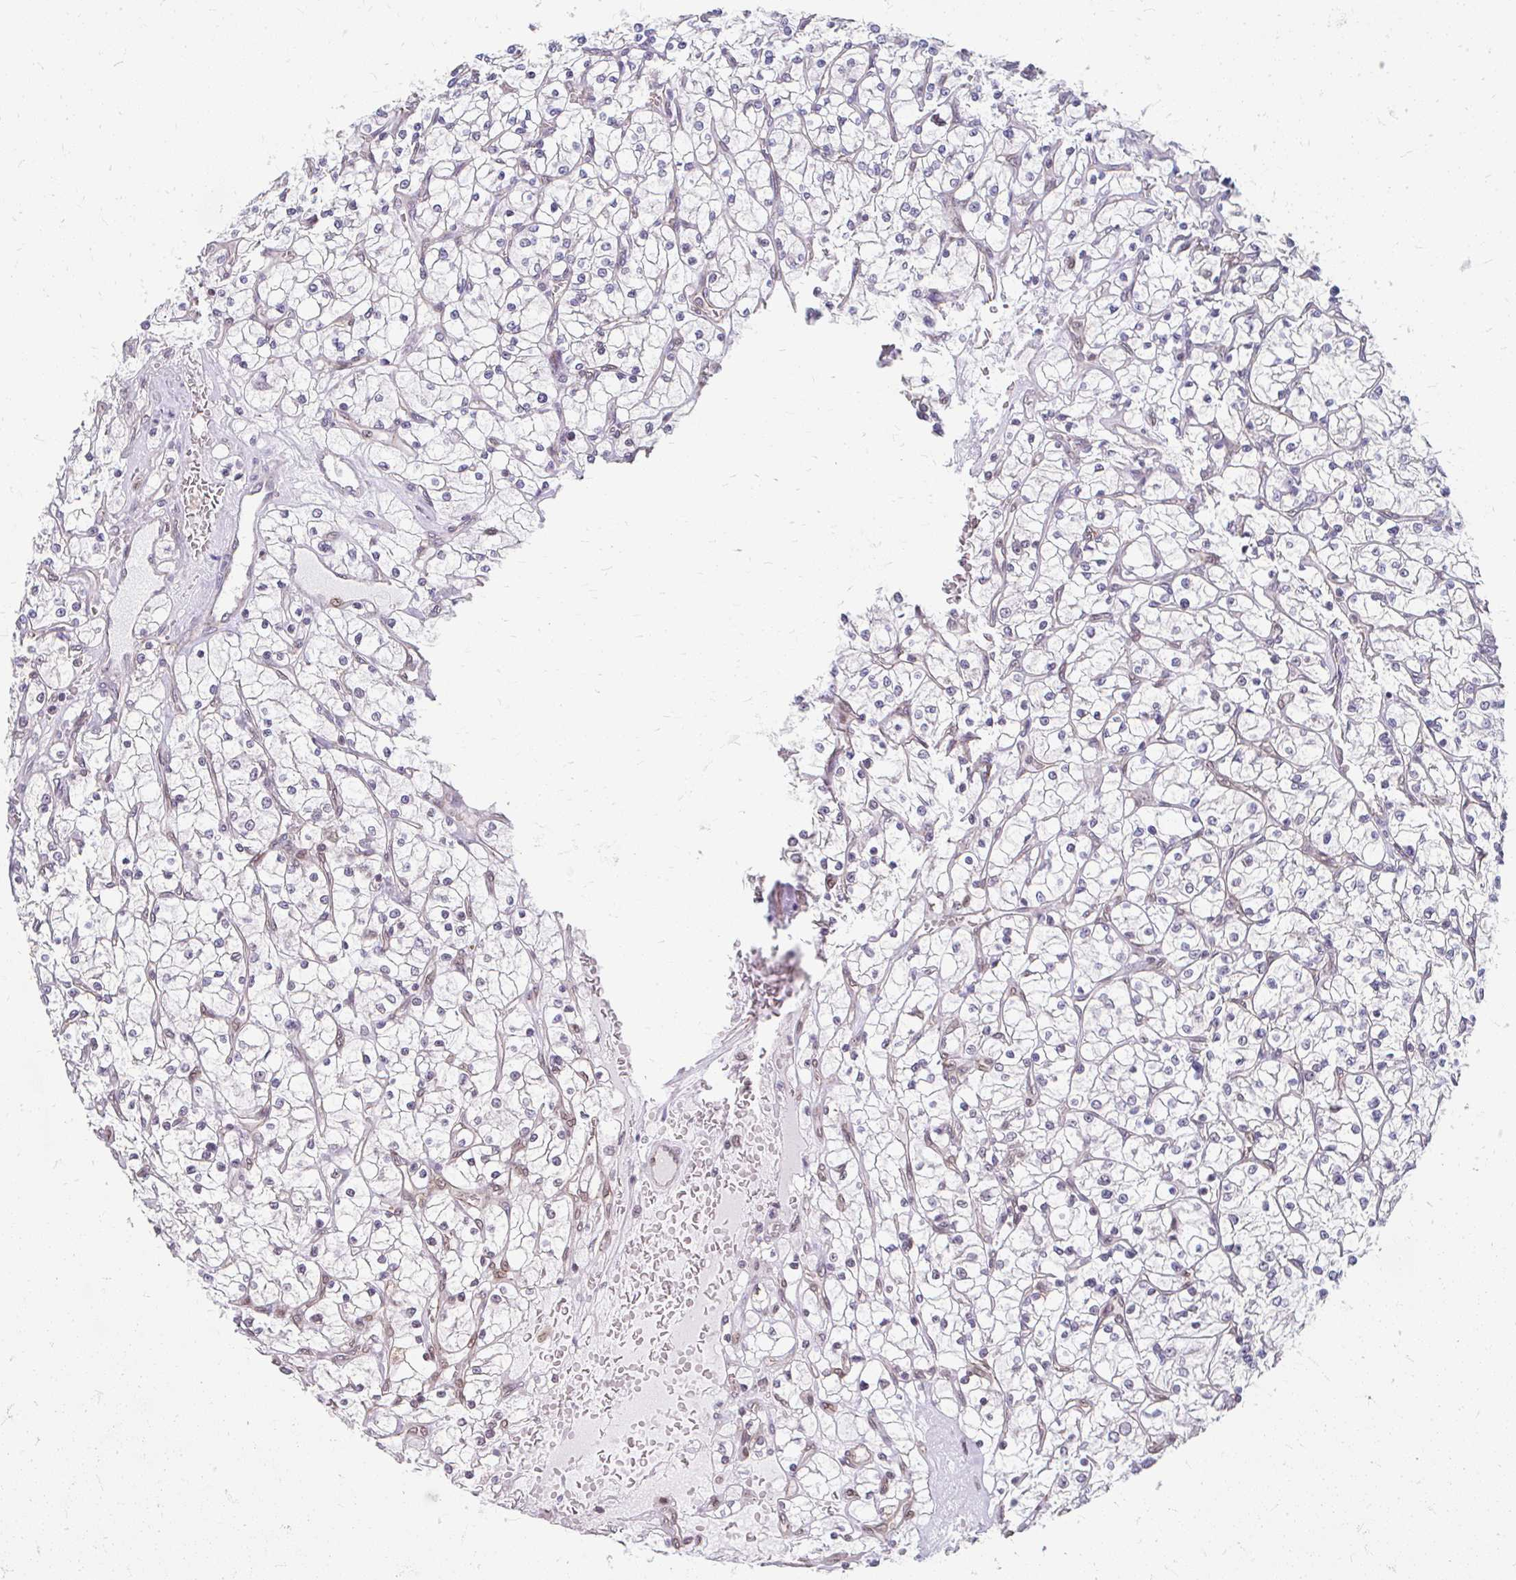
{"staining": {"intensity": "negative", "quantity": "none", "location": "none"}, "tissue": "renal cancer", "cell_type": "Tumor cells", "image_type": "cancer", "snomed": [{"axis": "morphology", "description": "Adenocarcinoma, NOS"}, {"axis": "topography", "description": "Kidney"}], "caption": "IHC of renal cancer (adenocarcinoma) demonstrates no positivity in tumor cells. (DAB (3,3'-diaminobenzidine) immunohistochemistry (IHC), high magnification).", "gene": "XPO1", "patient": {"sex": "female", "age": 64}}